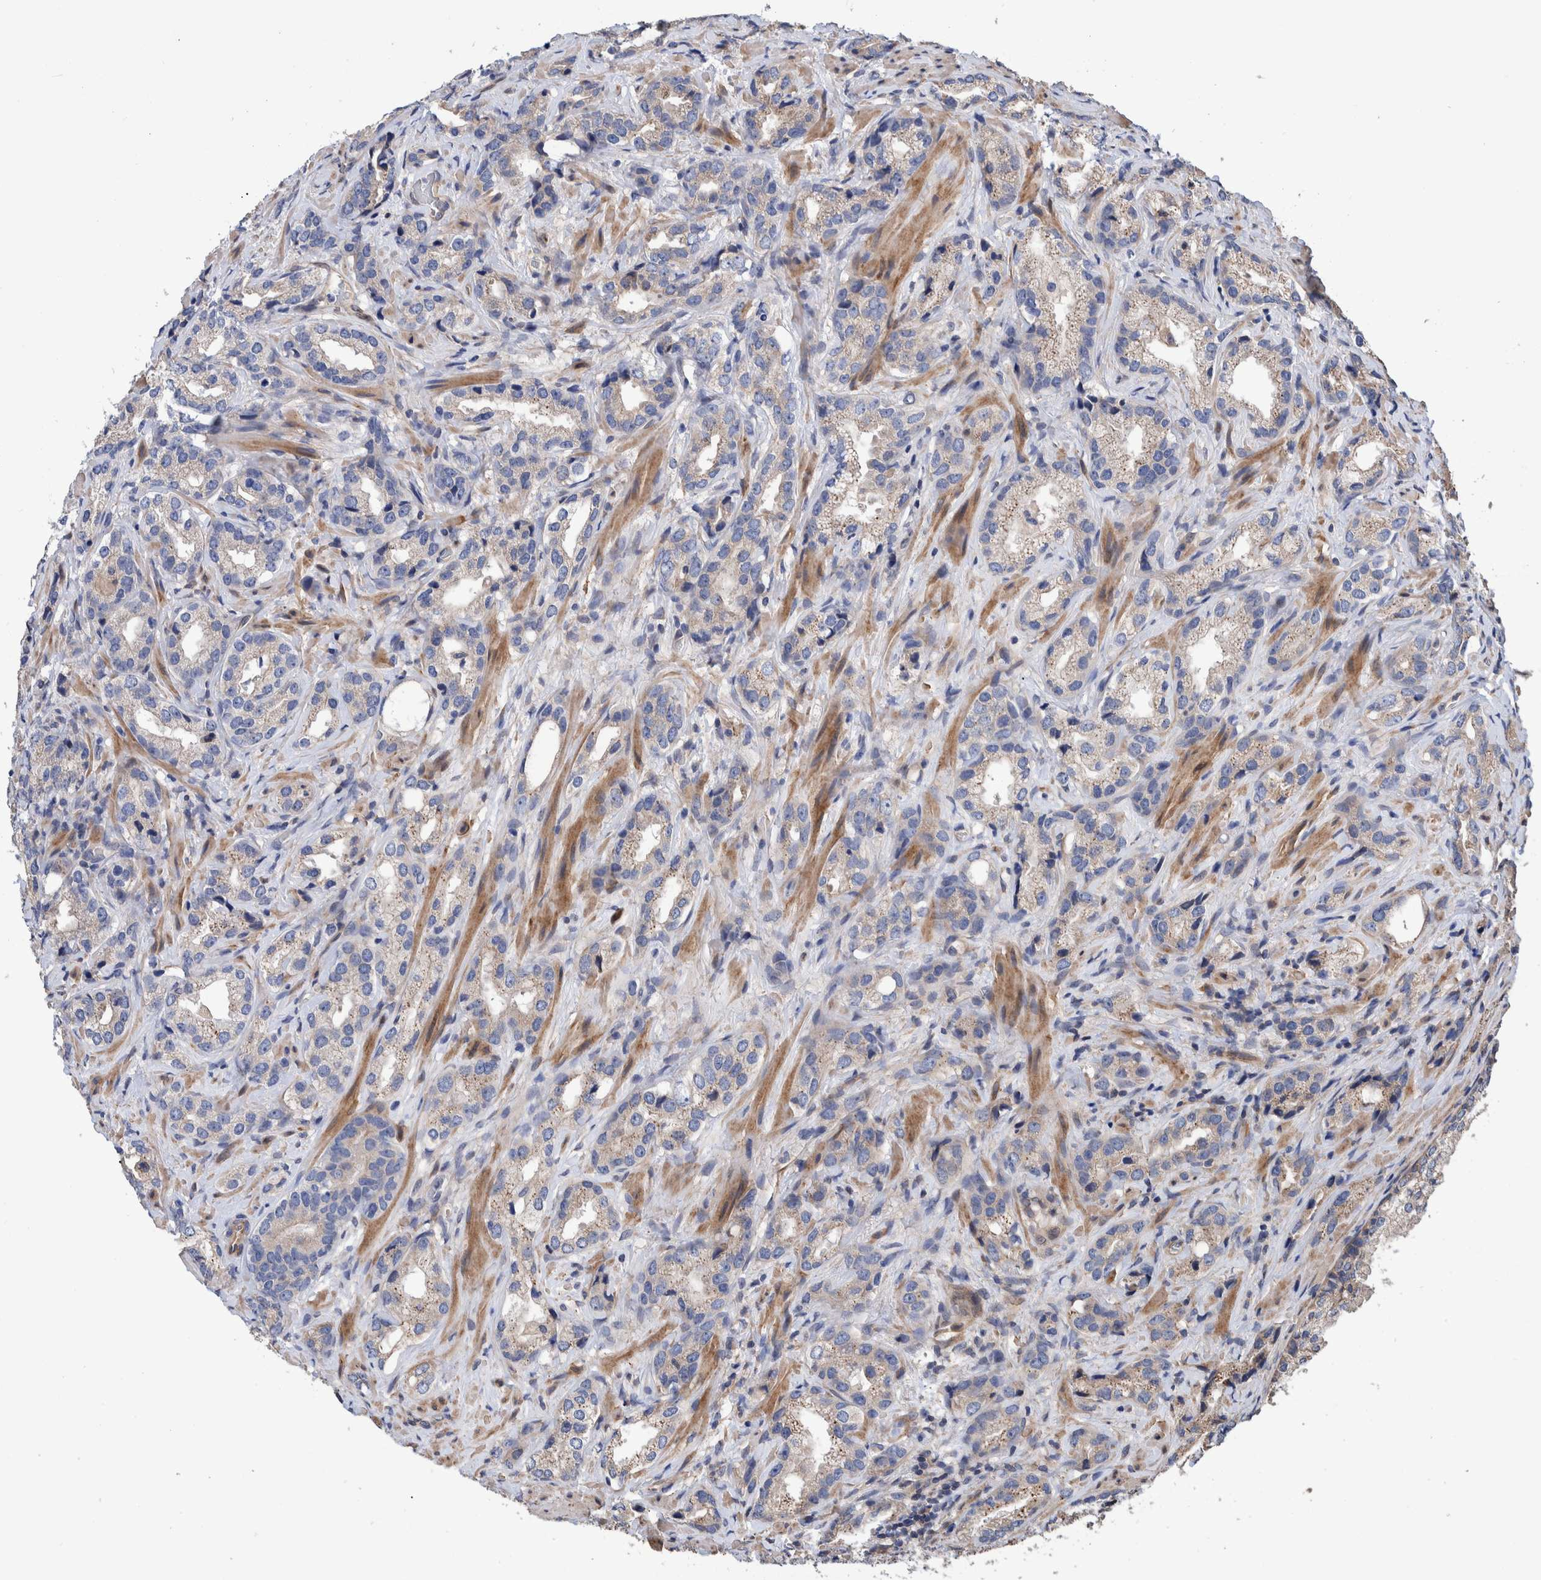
{"staining": {"intensity": "negative", "quantity": "none", "location": "none"}, "tissue": "prostate cancer", "cell_type": "Tumor cells", "image_type": "cancer", "snomed": [{"axis": "morphology", "description": "Adenocarcinoma, High grade"}, {"axis": "topography", "description": "Prostate"}], "caption": "Immunohistochemical staining of human adenocarcinoma (high-grade) (prostate) reveals no significant positivity in tumor cells.", "gene": "SLC45A4", "patient": {"sex": "male", "age": 63}}